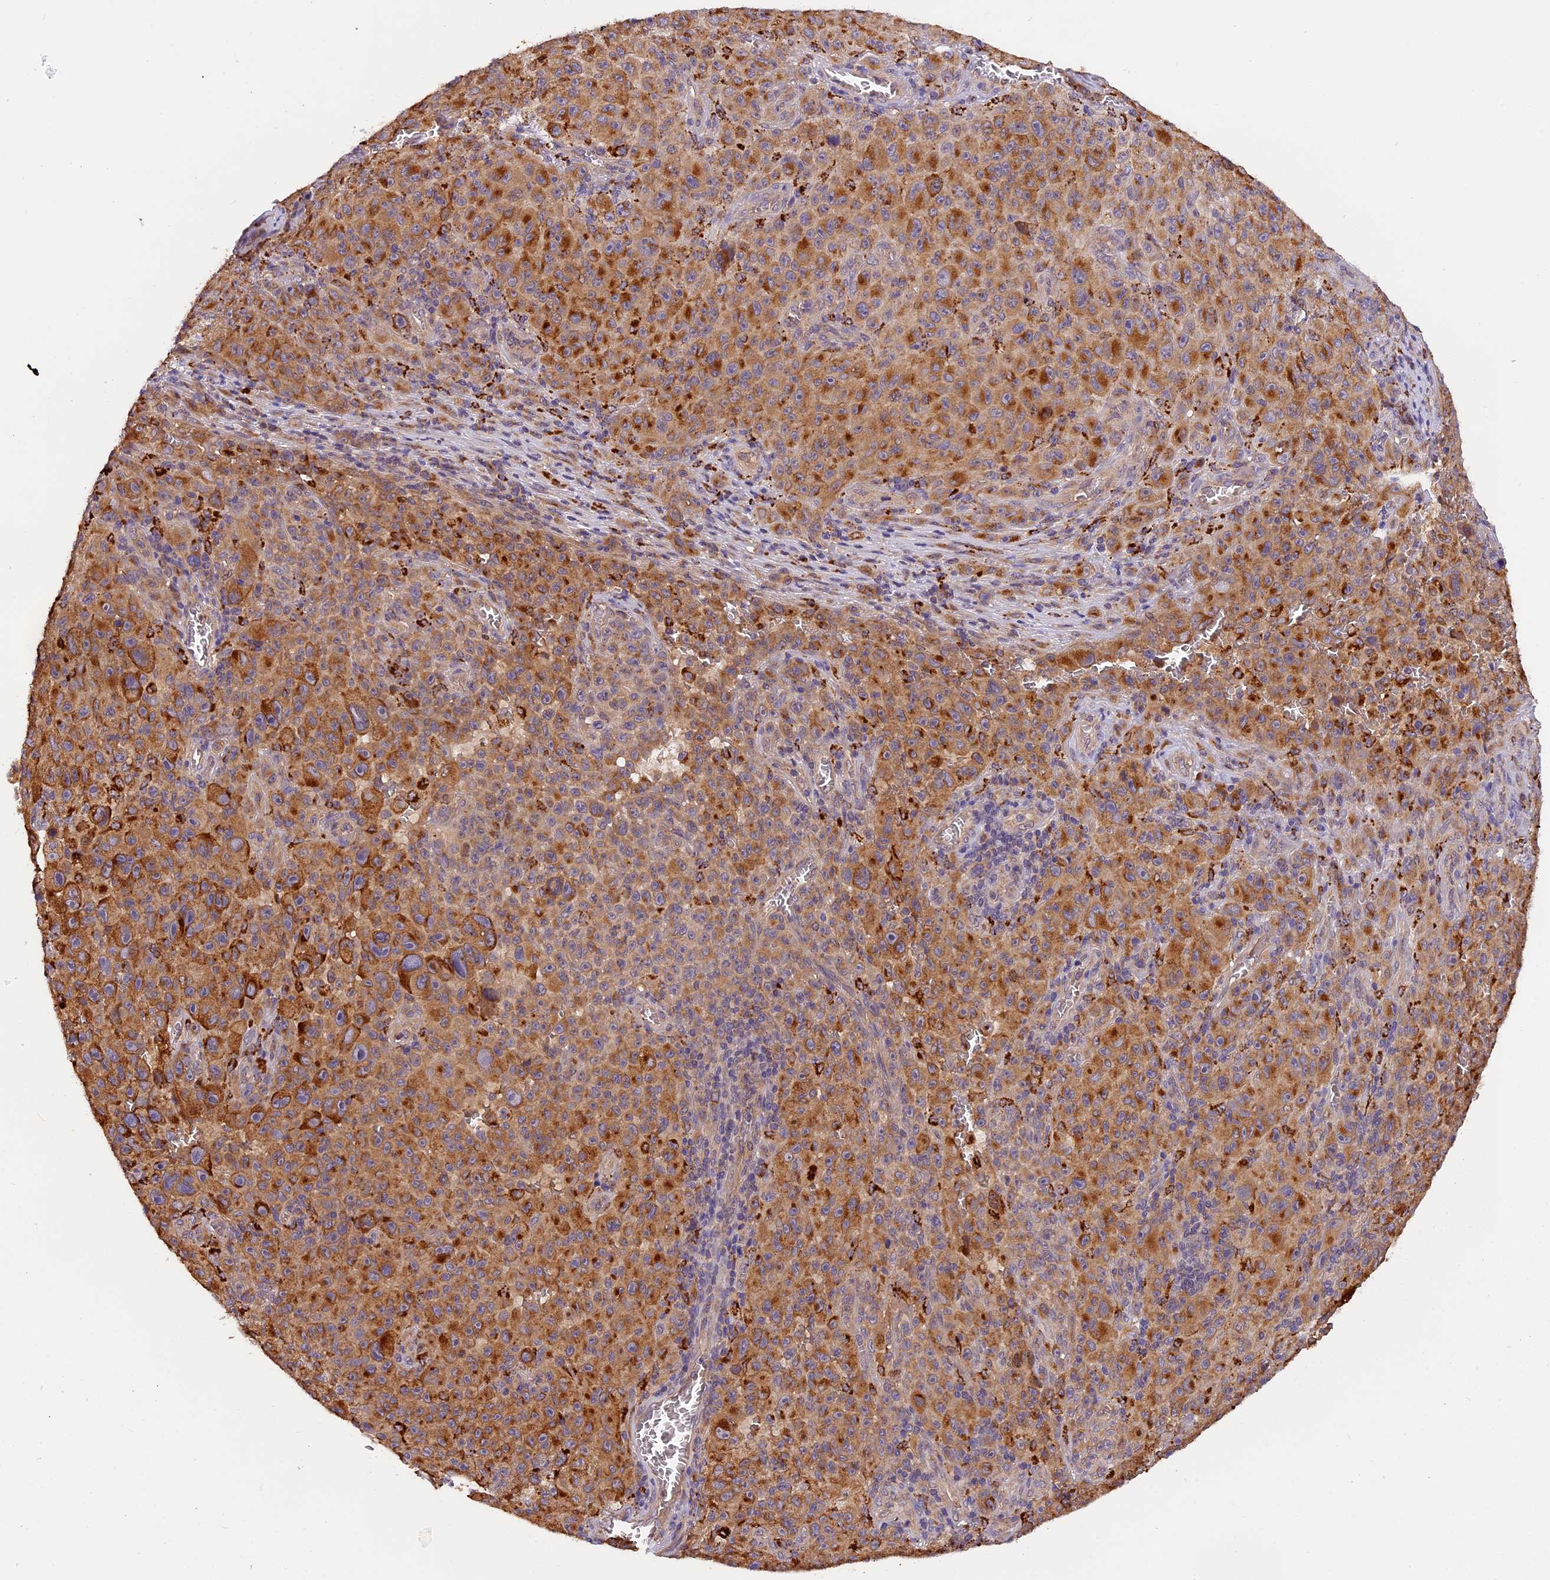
{"staining": {"intensity": "moderate", "quantity": ">75%", "location": "cytoplasmic/membranous"}, "tissue": "melanoma", "cell_type": "Tumor cells", "image_type": "cancer", "snomed": [{"axis": "morphology", "description": "Malignant melanoma, NOS"}, {"axis": "topography", "description": "Skin"}], "caption": "The histopathology image exhibits staining of melanoma, revealing moderate cytoplasmic/membranous protein positivity (brown color) within tumor cells.", "gene": "COPE", "patient": {"sex": "female", "age": 82}}